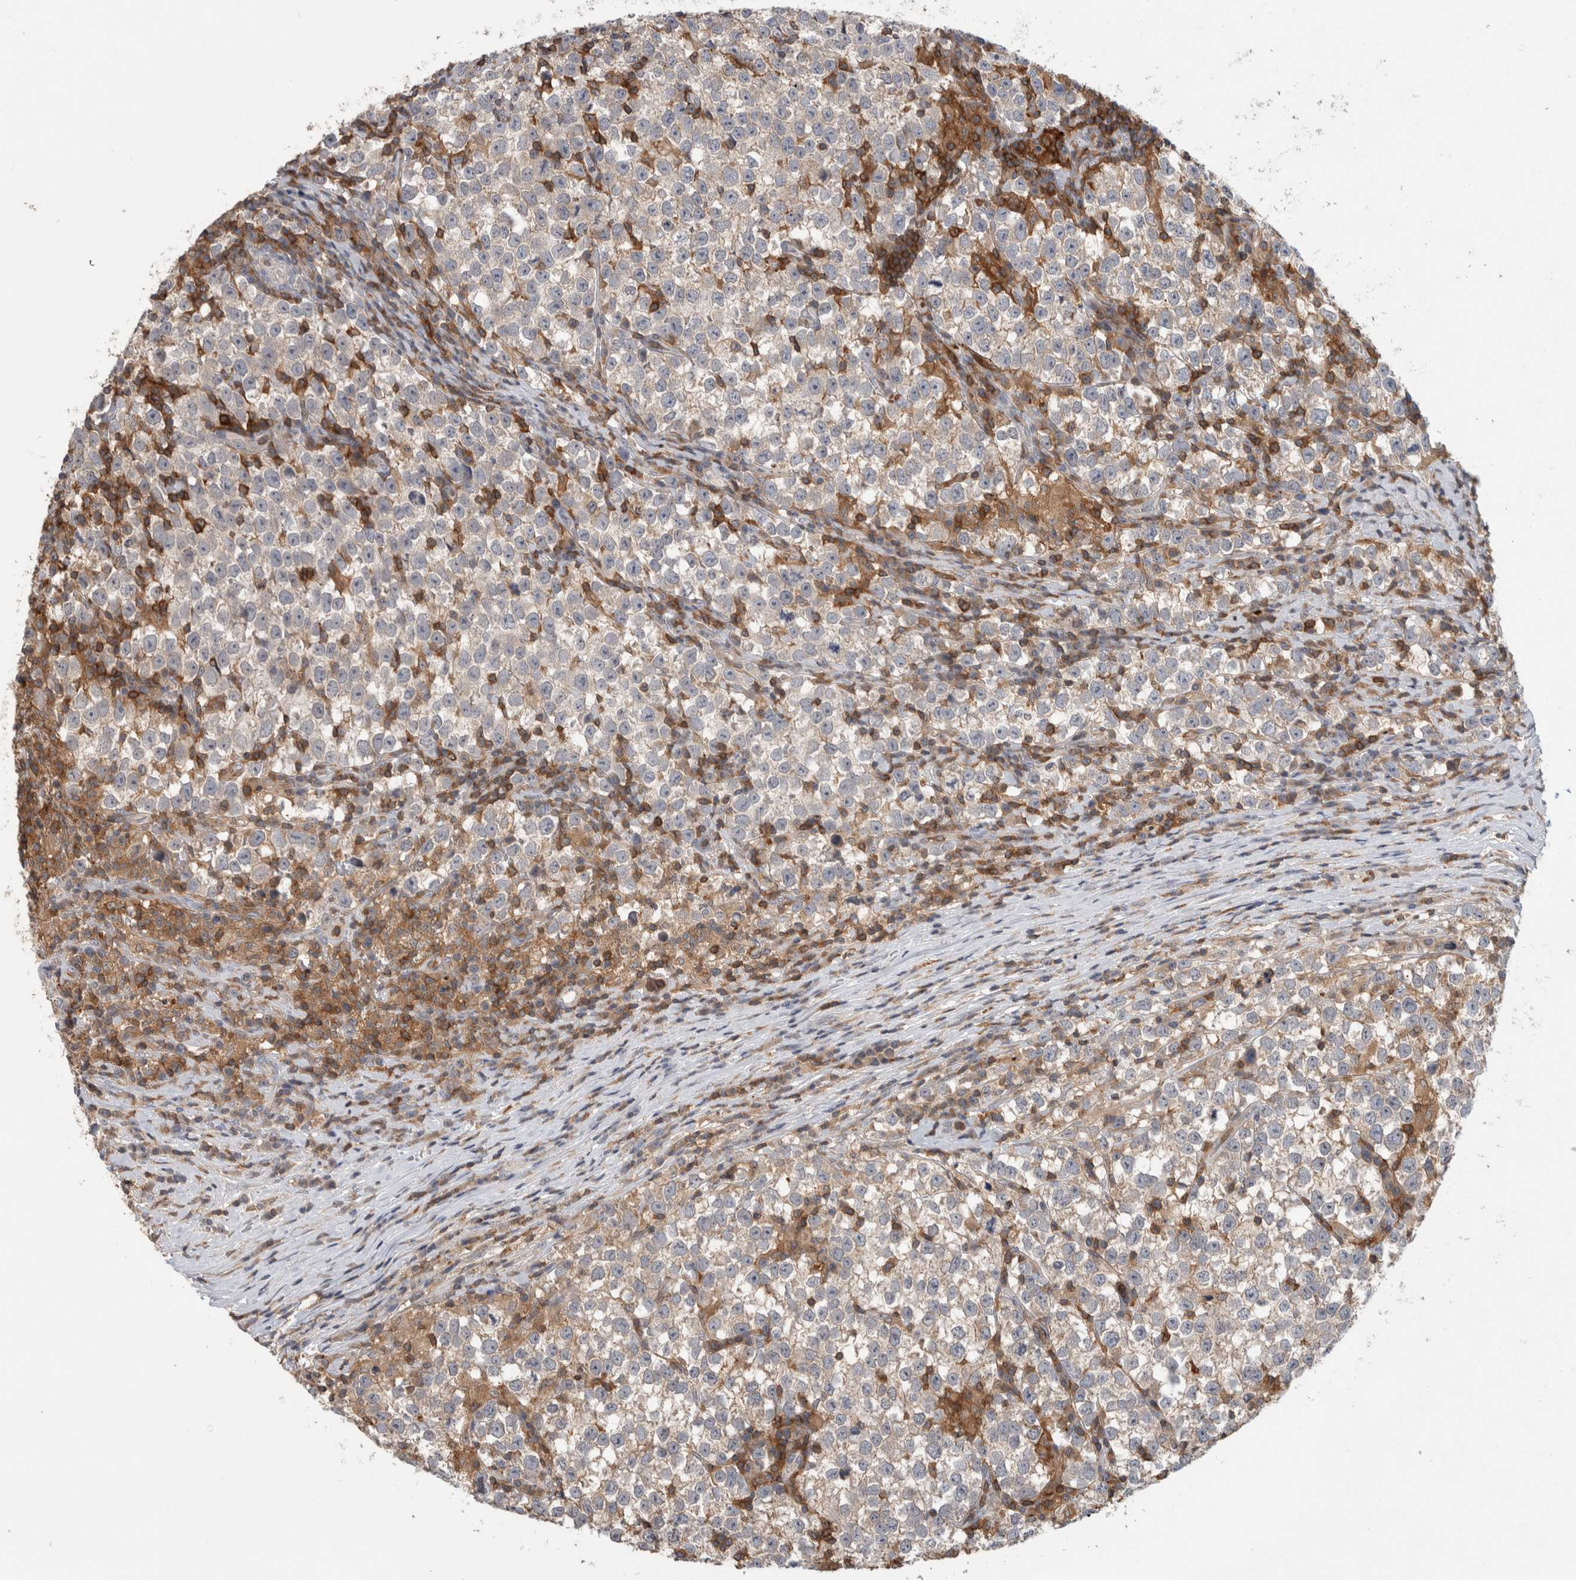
{"staining": {"intensity": "weak", "quantity": "<25%", "location": "cytoplasmic/membranous"}, "tissue": "testis cancer", "cell_type": "Tumor cells", "image_type": "cancer", "snomed": [{"axis": "morphology", "description": "Normal tissue, NOS"}, {"axis": "morphology", "description": "Seminoma, NOS"}, {"axis": "topography", "description": "Testis"}], "caption": "IHC histopathology image of neoplastic tissue: testis cancer stained with DAB (3,3'-diaminobenzidine) exhibits no significant protein staining in tumor cells. (Brightfield microscopy of DAB (3,3'-diaminobenzidine) immunohistochemistry at high magnification).", "gene": "GFRA2", "patient": {"sex": "male", "age": 43}}